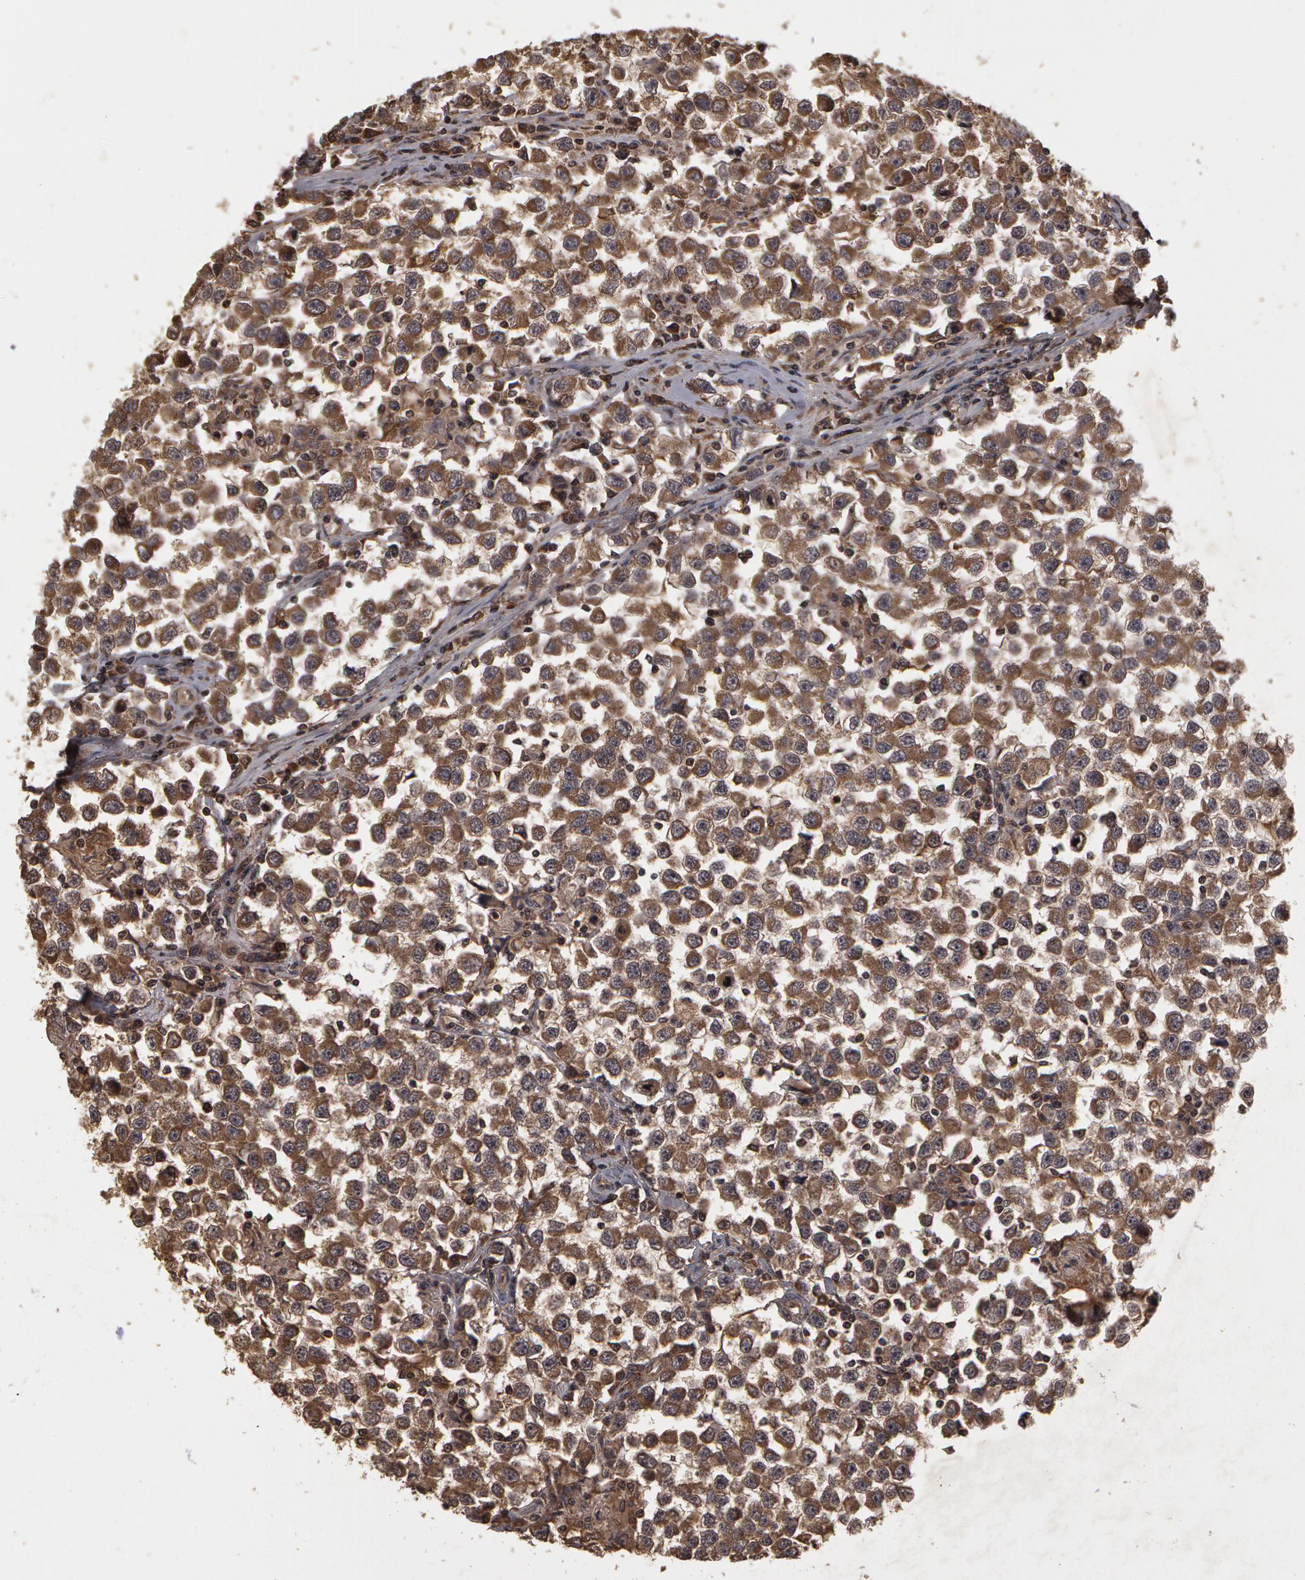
{"staining": {"intensity": "weak", "quantity": ">75%", "location": "cytoplasmic/membranous"}, "tissue": "testis cancer", "cell_type": "Tumor cells", "image_type": "cancer", "snomed": [{"axis": "morphology", "description": "Seminoma, NOS"}, {"axis": "topography", "description": "Testis"}], "caption": "Immunohistochemistry photomicrograph of neoplastic tissue: testis seminoma stained using immunohistochemistry exhibits low levels of weak protein expression localized specifically in the cytoplasmic/membranous of tumor cells, appearing as a cytoplasmic/membranous brown color.", "gene": "CALR", "patient": {"sex": "male", "age": 33}}